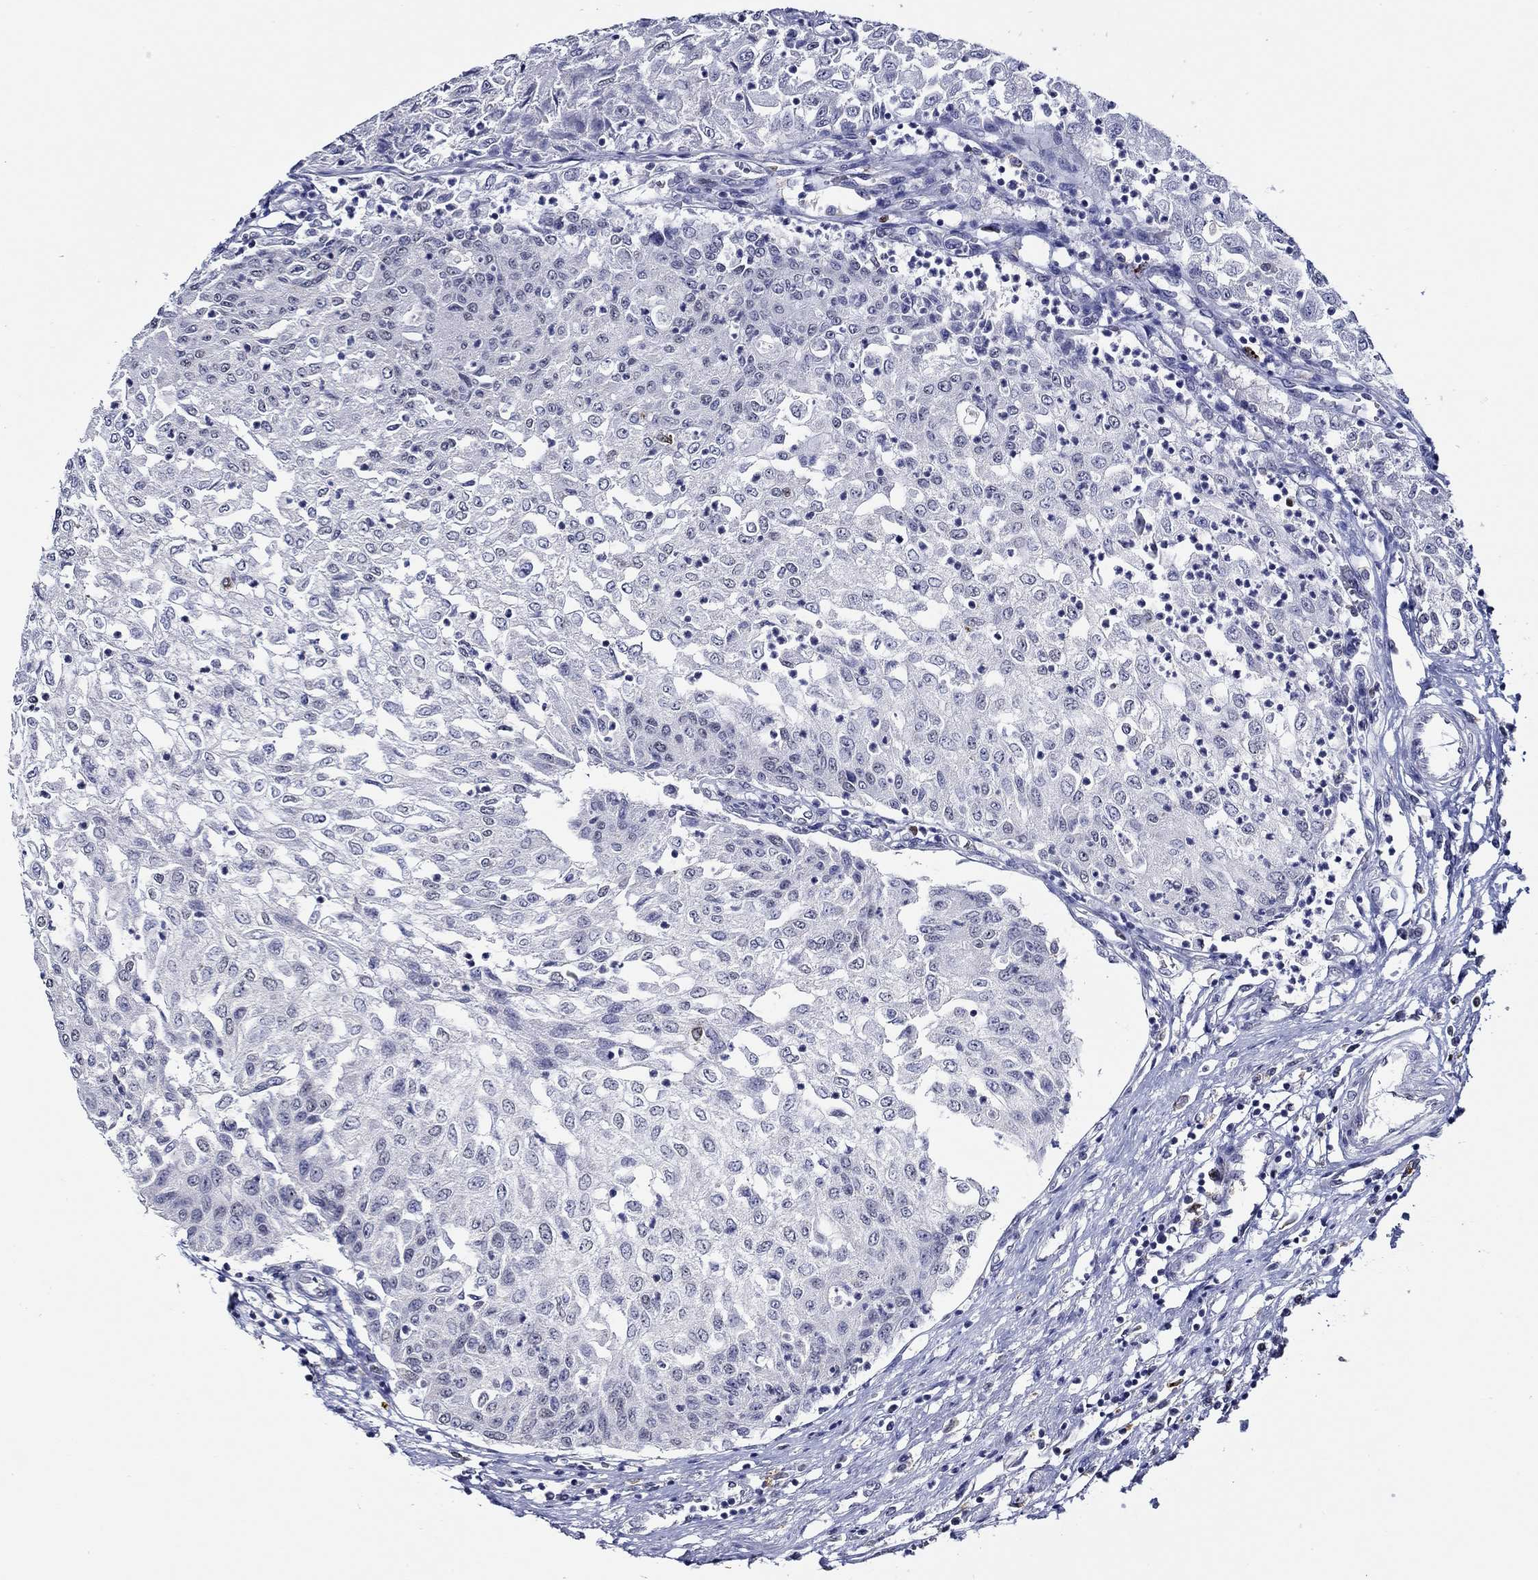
{"staining": {"intensity": "negative", "quantity": "none", "location": "none"}, "tissue": "urothelial cancer", "cell_type": "Tumor cells", "image_type": "cancer", "snomed": [{"axis": "morphology", "description": "Urothelial carcinoma, Low grade"}, {"axis": "topography", "description": "Urinary bladder"}], "caption": "The photomicrograph displays no staining of tumor cells in urothelial carcinoma (low-grade). The staining was performed using DAB to visualize the protein expression in brown, while the nuclei were stained in blue with hematoxylin (Magnification: 20x).", "gene": "GATA2", "patient": {"sex": "male", "age": 78}}